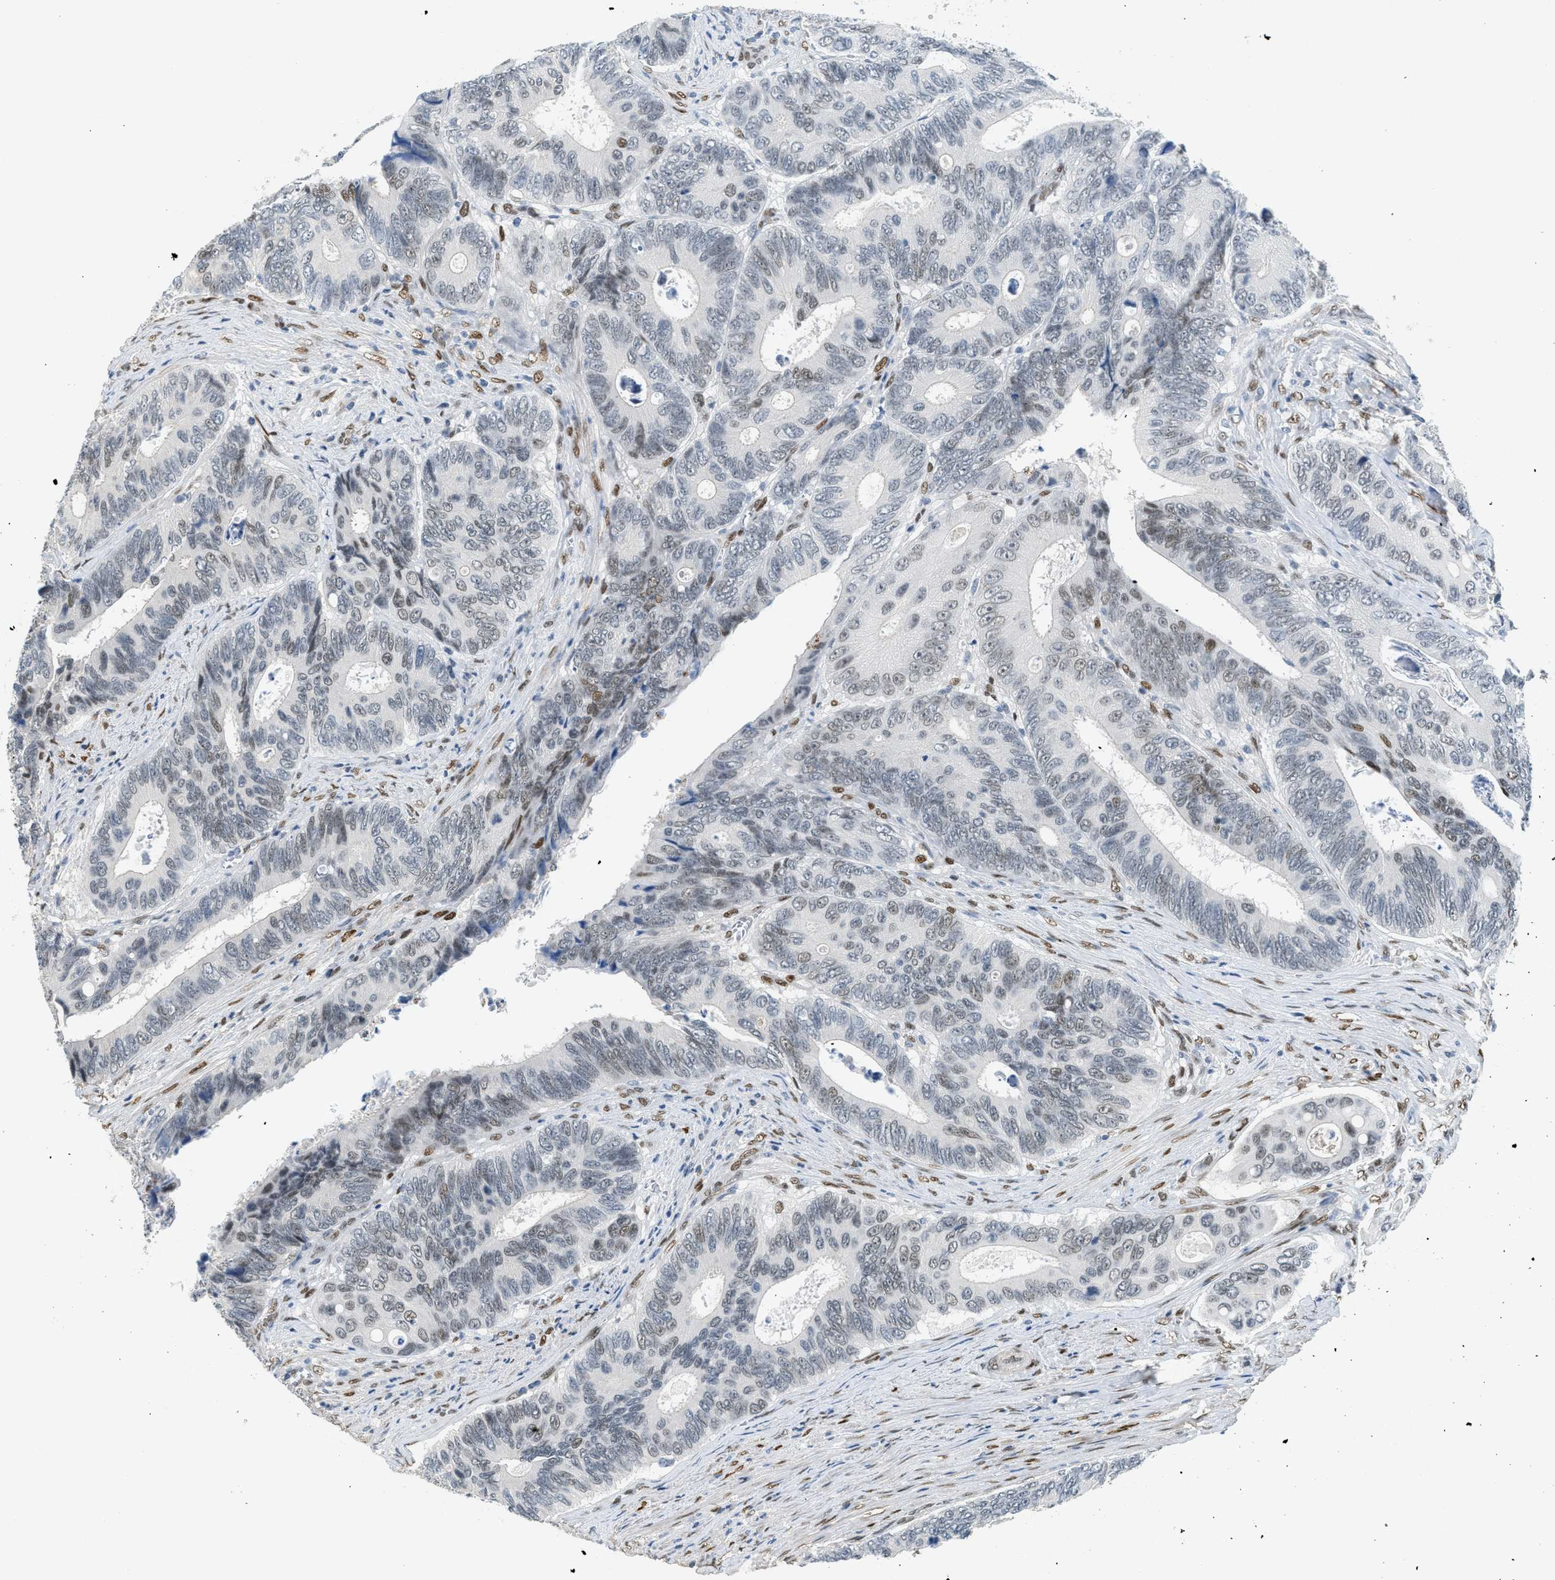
{"staining": {"intensity": "weak", "quantity": "<25%", "location": "nuclear"}, "tissue": "colorectal cancer", "cell_type": "Tumor cells", "image_type": "cancer", "snomed": [{"axis": "morphology", "description": "Inflammation, NOS"}, {"axis": "morphology", "description": "Adenocarcinoma, NOS"}, {"axis": "topography", "description": "Colon"}], "caption": "A micrograph of colorectal adenocarcinoma stained for a protein displays no brown staining in tumor cells. (DAB immunohistochemistry (IHC) with hematoxylin counter stain).", "gene": "ZBTB20", "patient": {"sex": "male", "age": 72}}